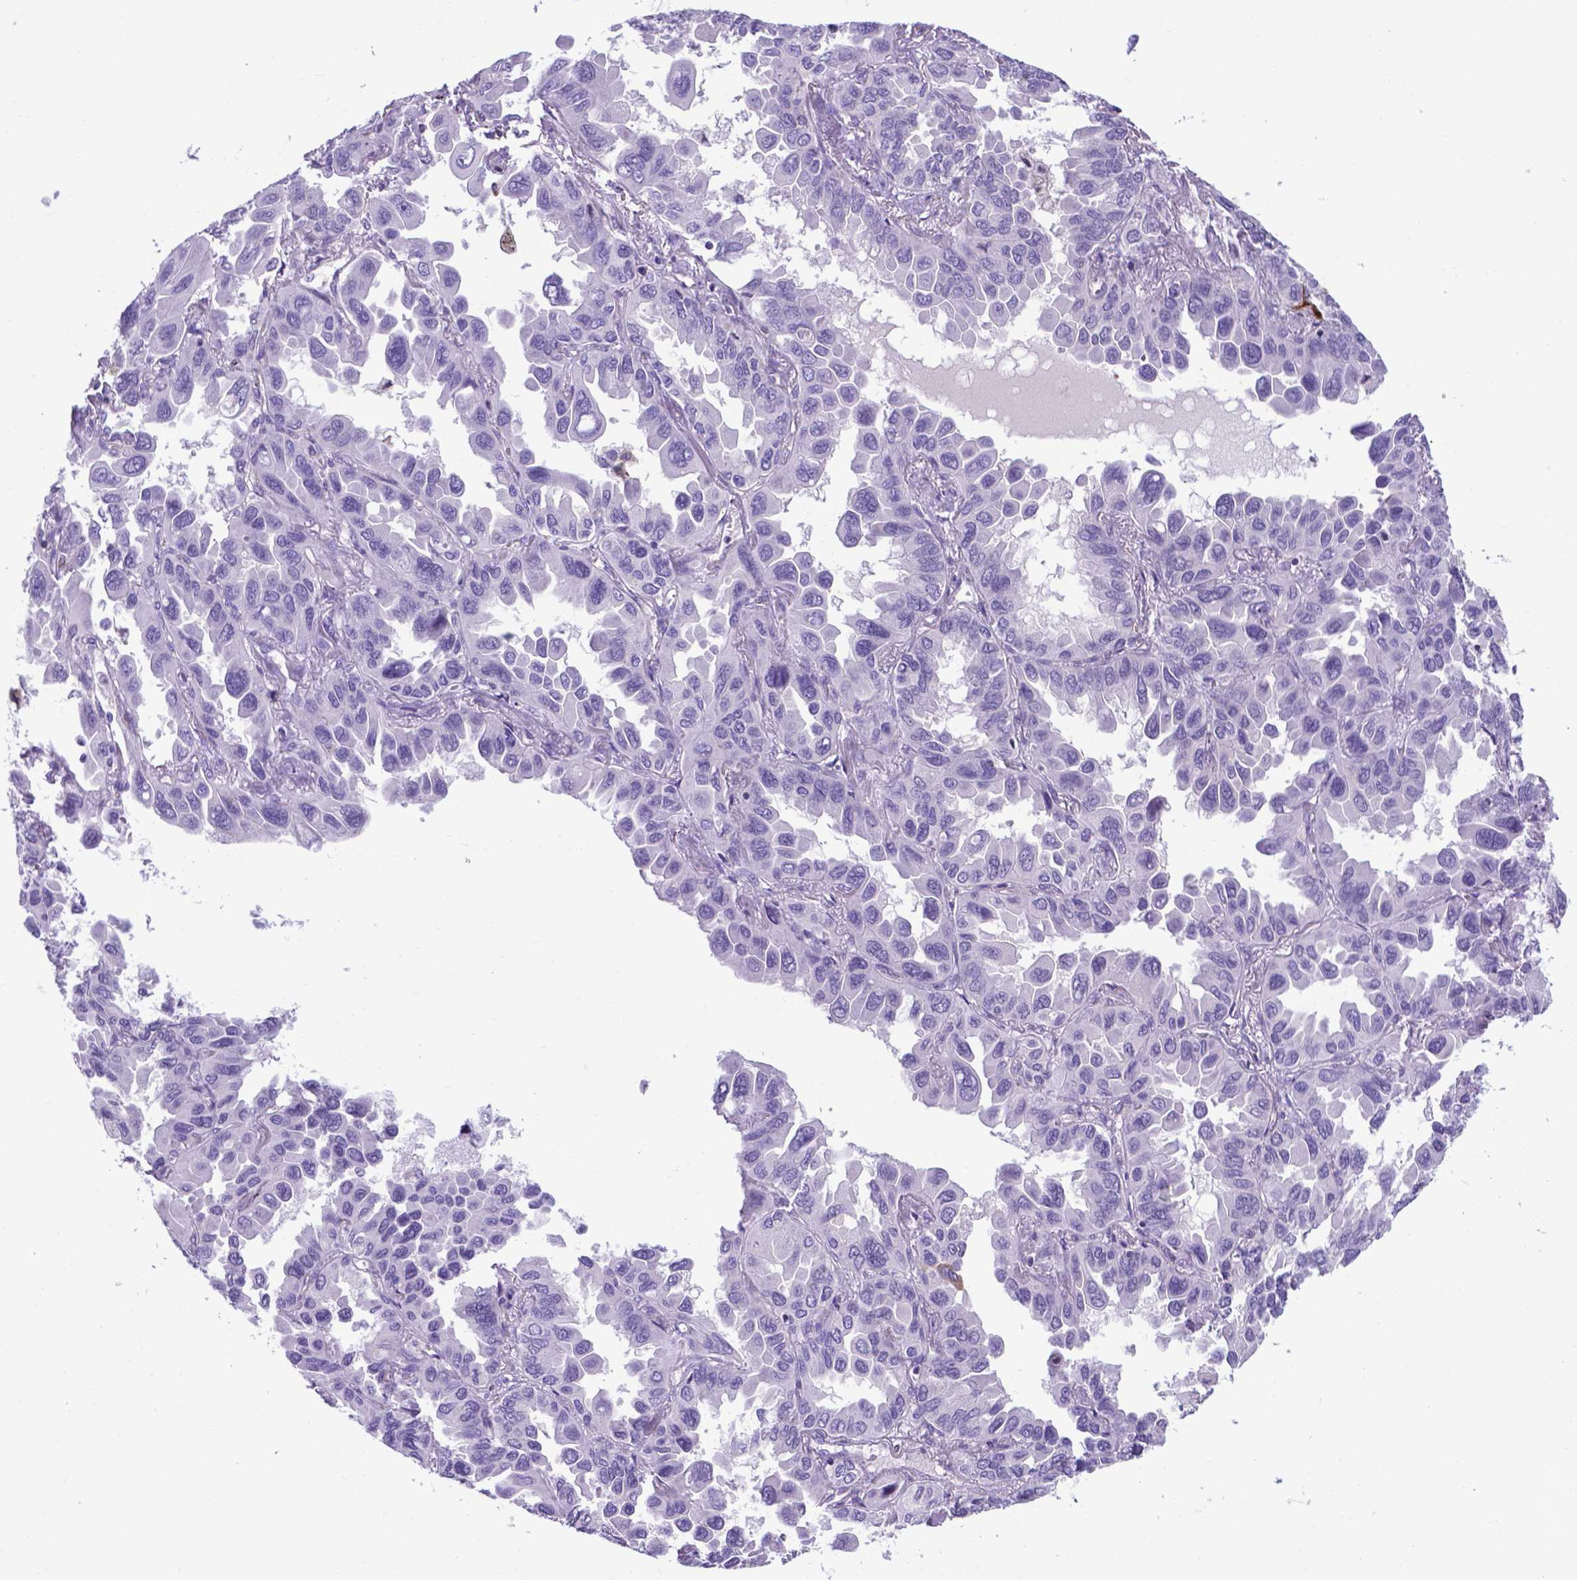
{"staining": {"intensity": "negative", "quantity": "none", "location": "none"}, "tissue": "lung cancer", "cell_type": "Tumor cells", "image_type": "cancer", "snomed": [{"axis": "morphology", "description": "Adenocarcinoma, NOS"}, {"axis": "topography", "description": "Lung"}], "caption": "Image shows no significant protein positivity in tumor cells of lung cancer. (DAB (3,3'-diaminobenzidine) IHC visualized using brightfield microscopy, high magnification).", "gene": "POU3F3", "patient": {"sex": "male", "age": 64}}